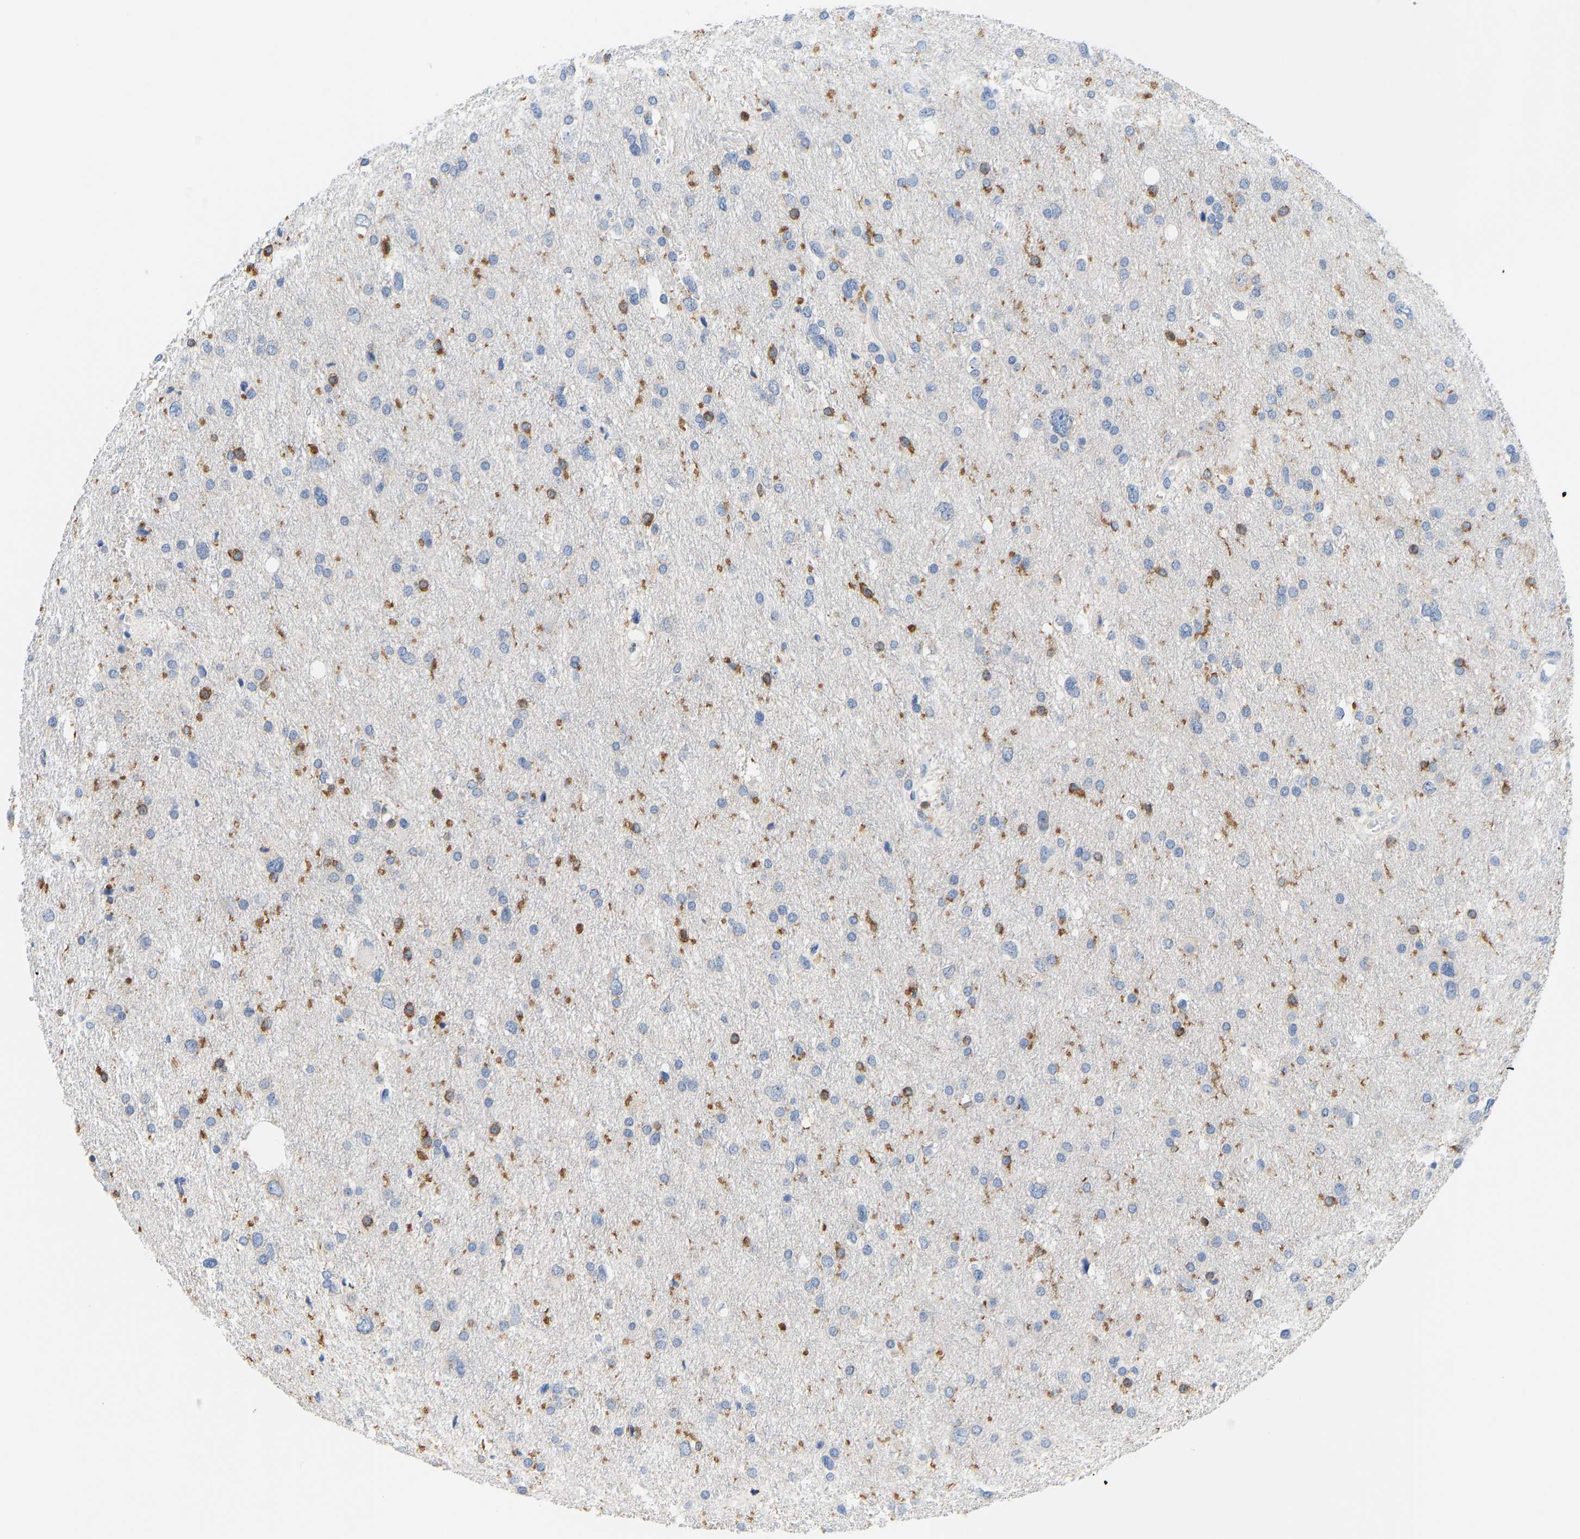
{"staining": {"intensity": "negative", "quantity": "none", "location": "none"}, "tissue": "glioma", "cell_type": "Tumor cells", "image_type": "cancer", "snomed": [{"axis": "morphology", "description": "Glioma, malignant, Low grade"}, {"axis": "topography", "description": "Brain"}], "caption": "IHC histopathology image of human glioma stained for a protein (brown), which reveals no expression in tumor cells. (Stains: DAB (3,3'-diaminobenzidine) immunohistochemistry (IHC) with hematoxylin counter stain, Microscopy: brightfield microscopy at high magnification).", "gene": "EVL", "patient": {"sex": "female", "age": 37}}